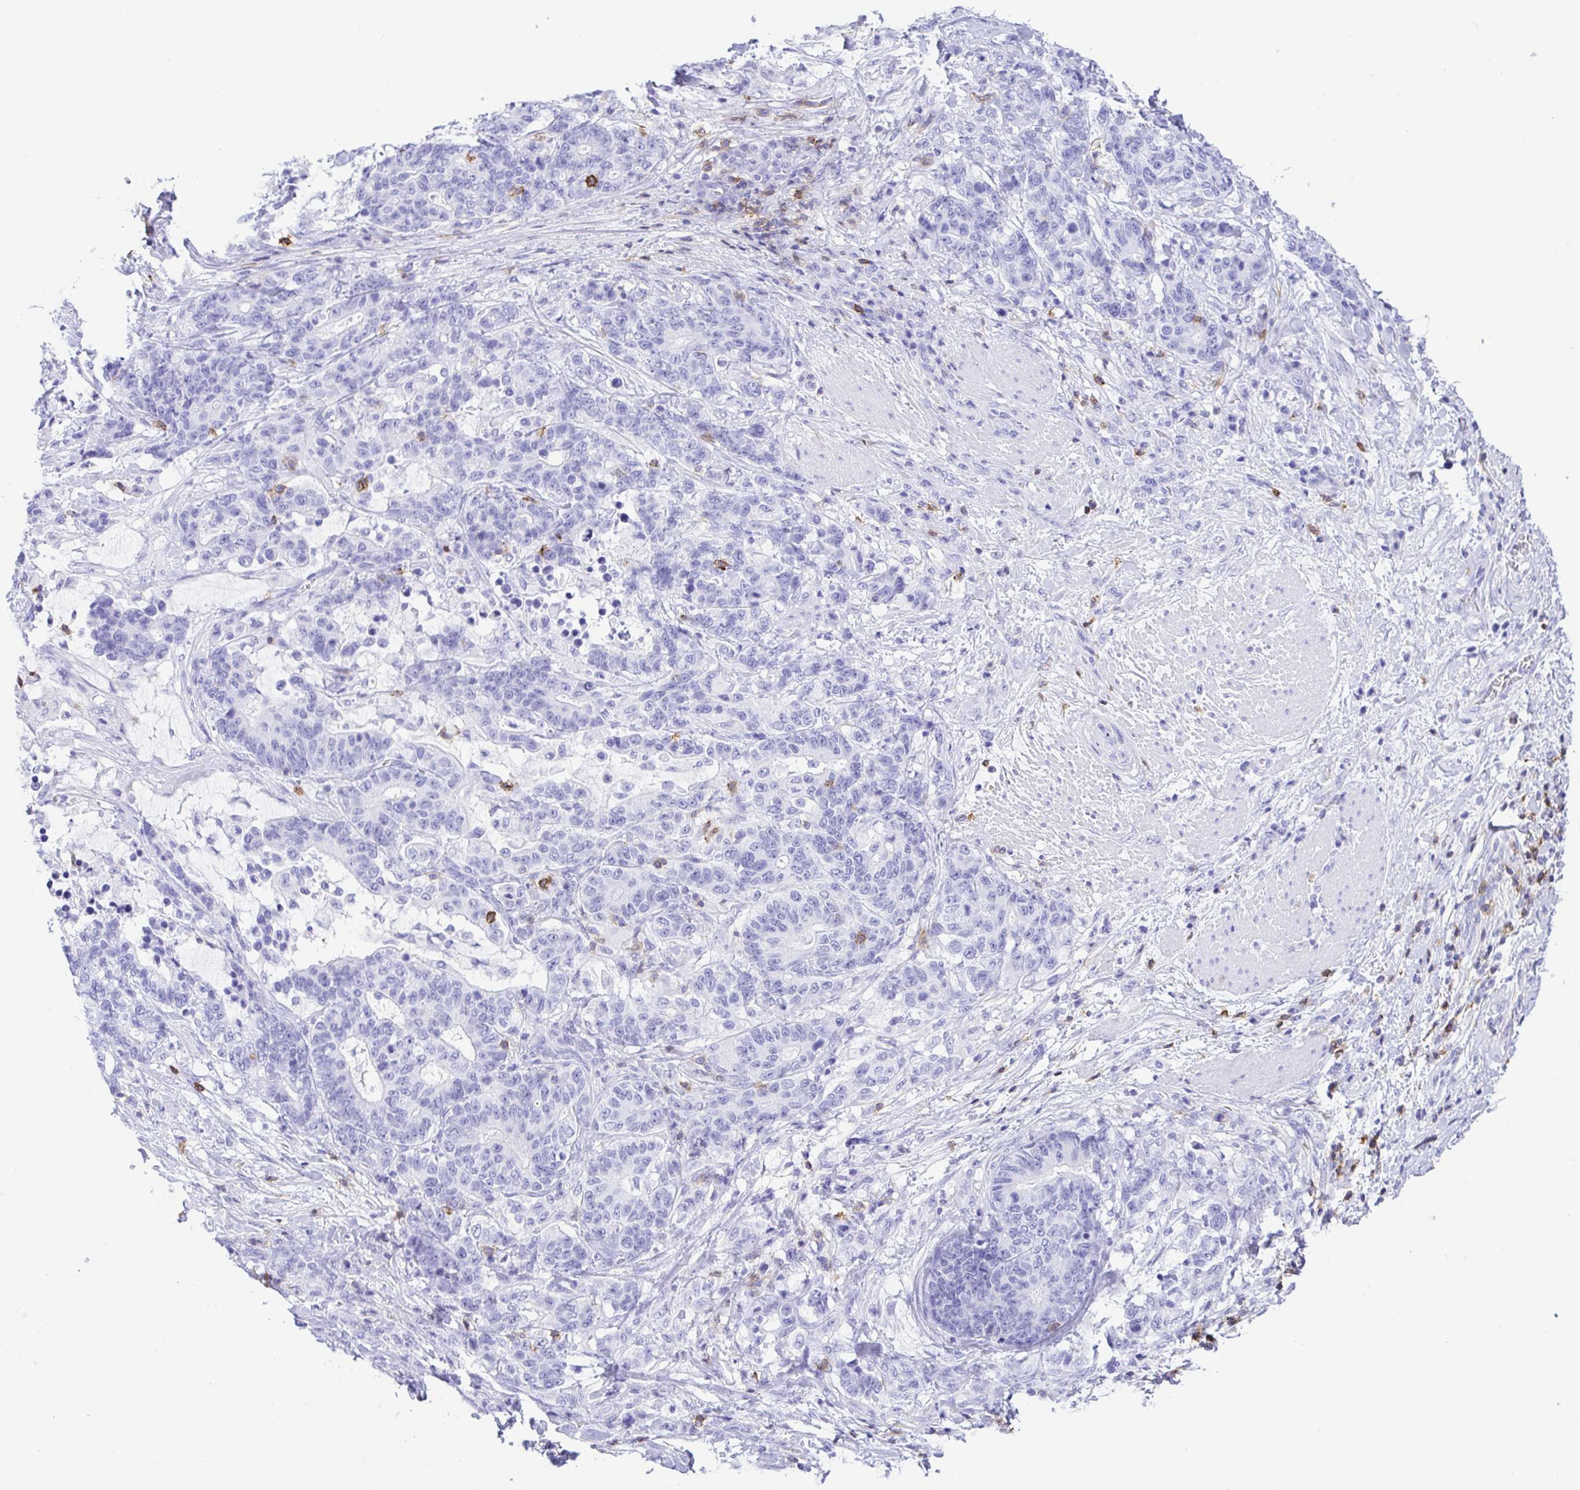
{"staining": {"intensity": "negative", "quantity": "none", "location": "none"}, "tissue": "stomach cancer", "cell_type": "Tumor cells", "image_type": "cancer", "snomed": [{"axis": "morphology", "description": "Normal tissue, NOS"}, {"axis": "morphology", "description": "Adenocarcinoma, NOS"}, {"axis": "topography", "description": "Stomach"}], "caption": "Tumor cells show no significant staining in adenocarcinoma (stomach).", "gene": "CD5", "patient": {"sex": "female", "age": 64}}